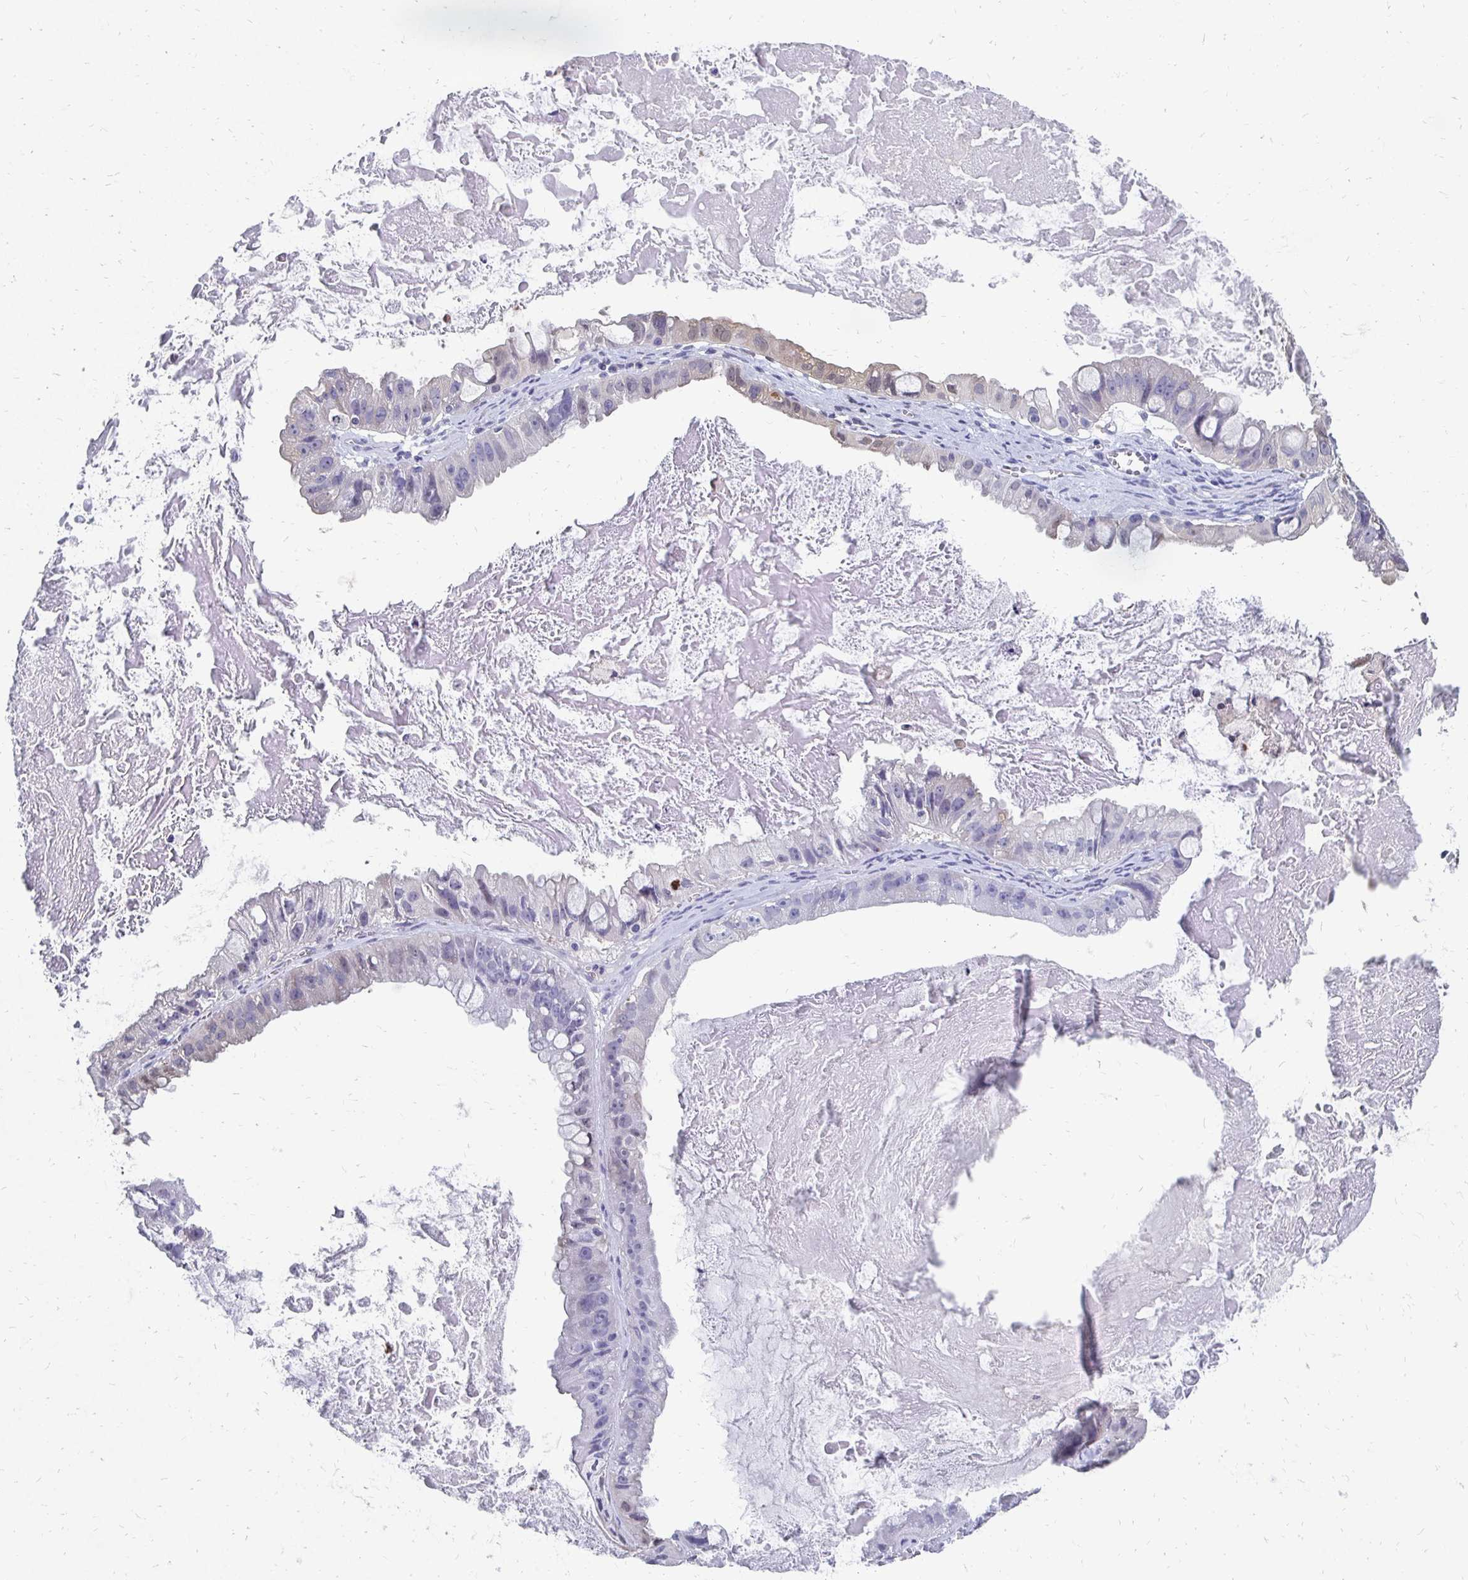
{"staining": {"intensity": "negative", "quantity": "none", "location": "none"}, "tissue": "ovarian cancer", "cell_type": "Tumor cells", "image_type": "cancer", "snomed": [{"axis": "morphology", "description": "Cystadenocarcinoma, mucinous, NOS"}, {"axis": "topography", "description": "Ovary"}], "caption": "Immunohistochemistry (IHC) photomicrograph of neoplastic tissue: human ovarian mucinous cystadenocarcinoma stained with DAB (3,3'-diaminobenzidine) shows no significant protein expression in tumor cells.", "gene": "SYCP3", "patient": {"sex": "female", "age": 61}}